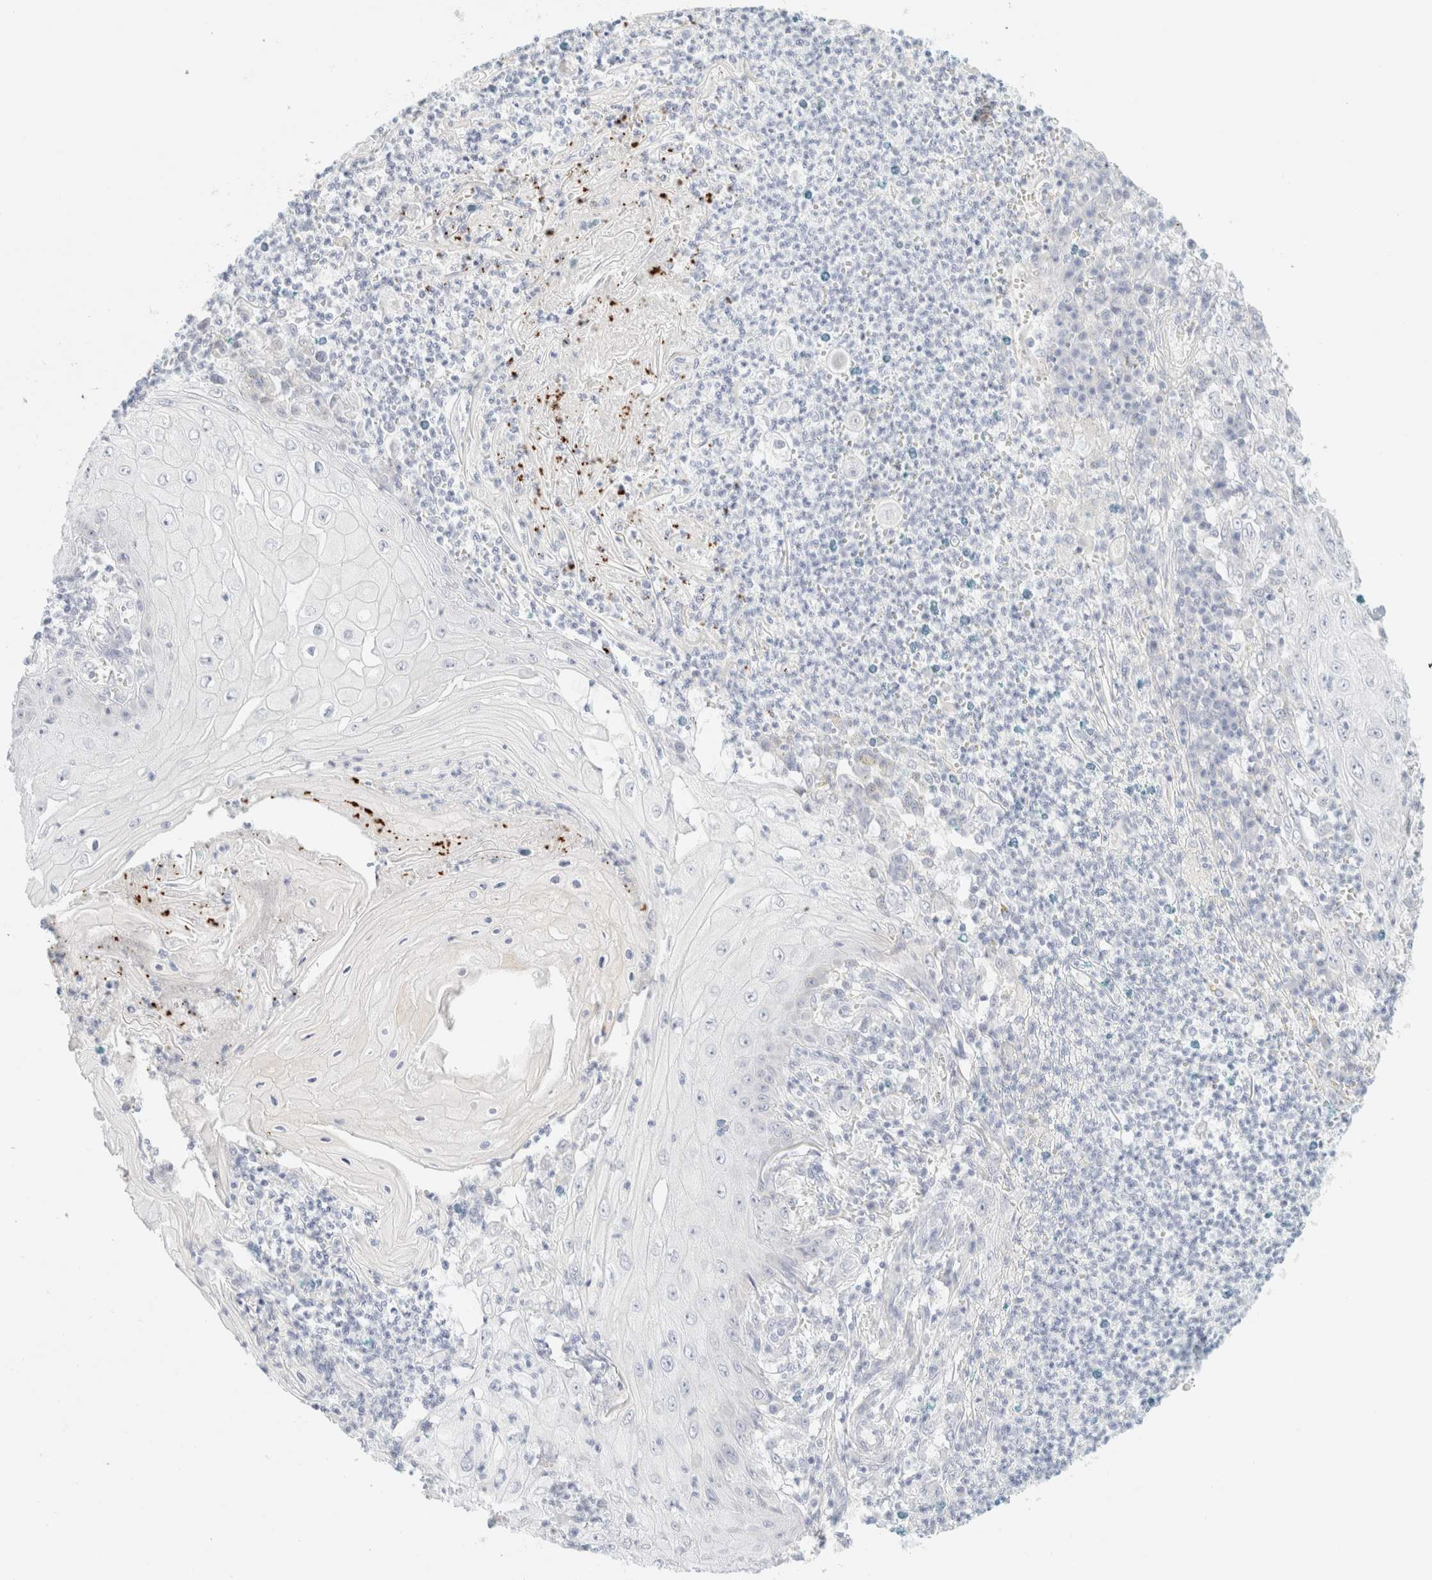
{"staining": {"intensity": "negative", "quantity": "none", "location": "none"}, "tissue": "skin cancer", "cell_type": "Tumor cells", "image_type": "cancer", "snomed": [{"axis": "morphology", "description": "Squamous cell carcinoma, NOS"}, {"axis": "topography", "description": "Skin"}], "caption": "The micrograph shows no significant positivity in tumor cells of squamous cell carcinoma (skin).", "gene": "KRT15", "patient": {"sex": "female", "age": 73}}